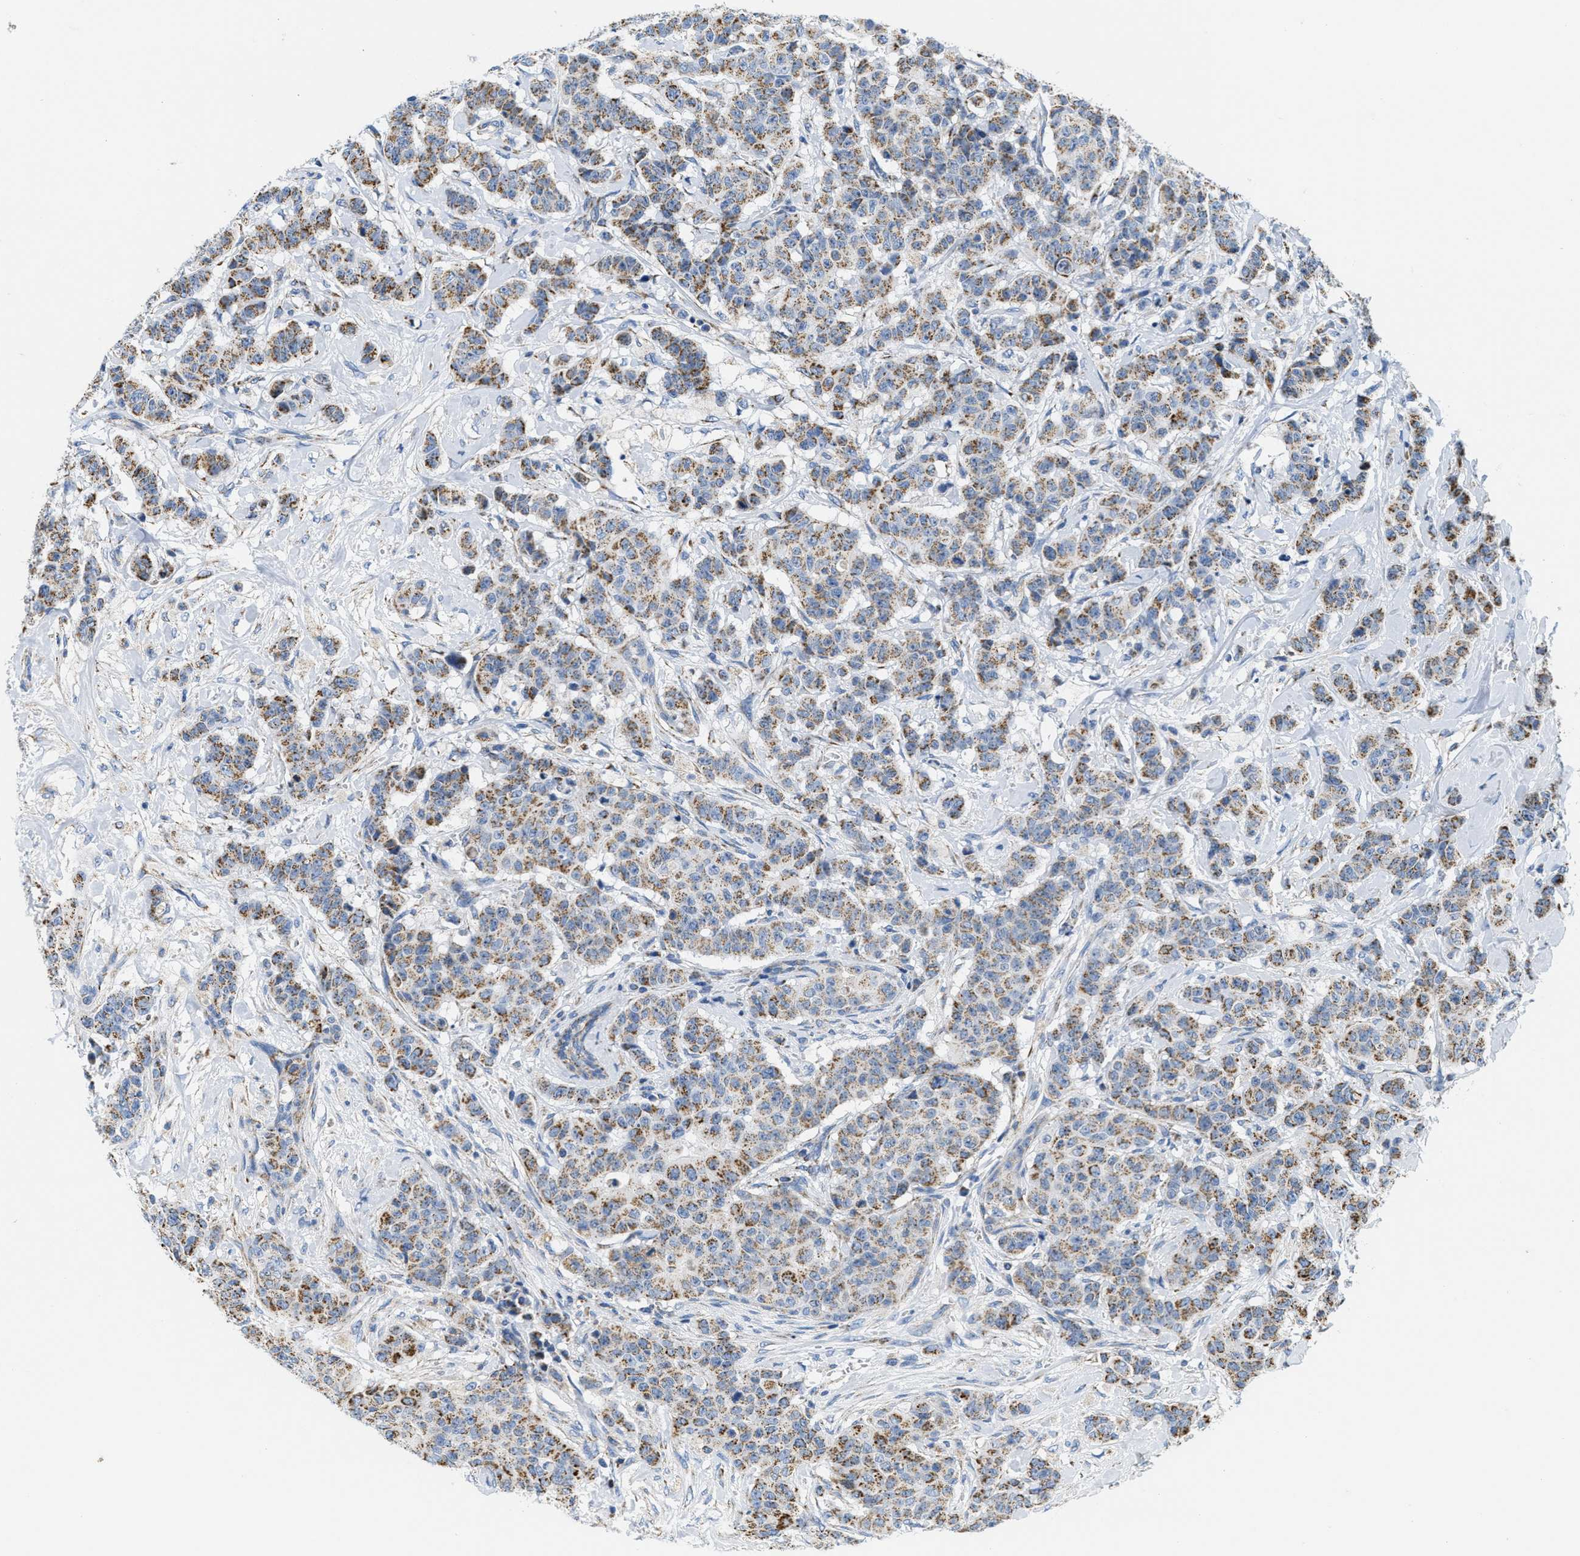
{"staining": {"intensity": "moderate", "quantity": ">75%", "location": "cytoplasmic/membranous"}, "tissue": "breast cancer", "cell_type": "Tumor cells", "image_type": "cancer", "snomed": [{"axis": "morphology", "description": "Normal tissue, NOS"}, {"axis": "morphology", "description": "Duct carcinoma"}, {"axis": "topography", "description": "Breast"}], "caption": "The immunohistochemical stain highlights moderate cytoplasmic/membranous staining in tumor cells of invasive ductal carcinoma (breast) tissue. (Brightfield microscopy of DAB IHC at high magnification).", "gene": "KCNJ5", "patient": {"sex": "female", "age": 40}}